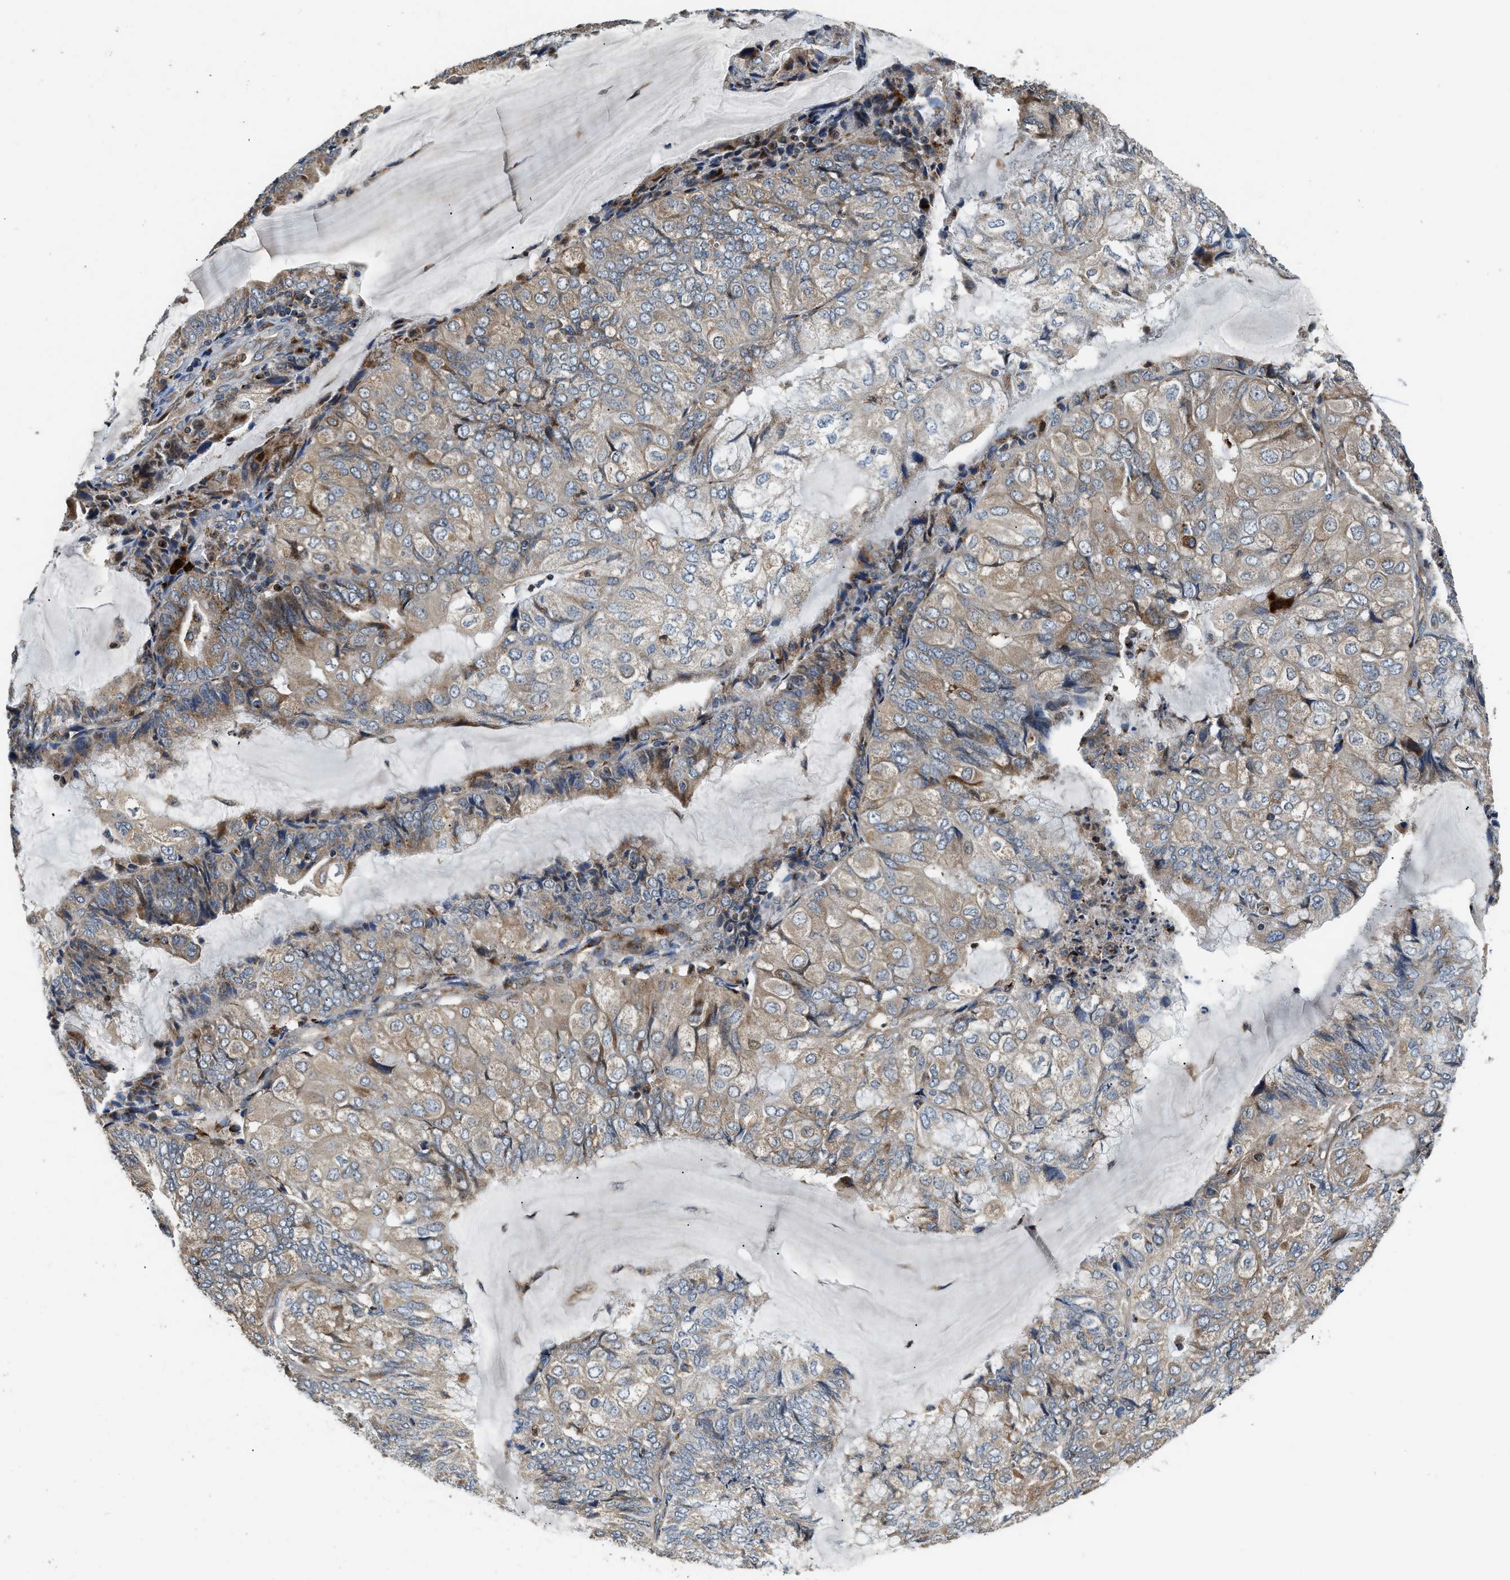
{"staining": {"intensity": "weak", "quantity": ">75%", "location": "cytoplasmic/membranous"}, "tissue": "endometrial cancer", "cell_type": "Tumor cells", "image_type": "cancer", "snomed": [{"axis": "morphology", "description": "Adenocarcinoma, NOS"}, {"axis": "topography", "description": "Endometrium"}], "caption": "Immunohistochemical staining of human adenocarcinoma (endometrial) exhibits low levels of weak cytoplasmic/membranous positivity in approximately >75% of tumor cells. (Brightfield microscopy of DAB IHC at high magnification).", "gene": "FUT8", "patient": {"sex": "female", "age": 81}}